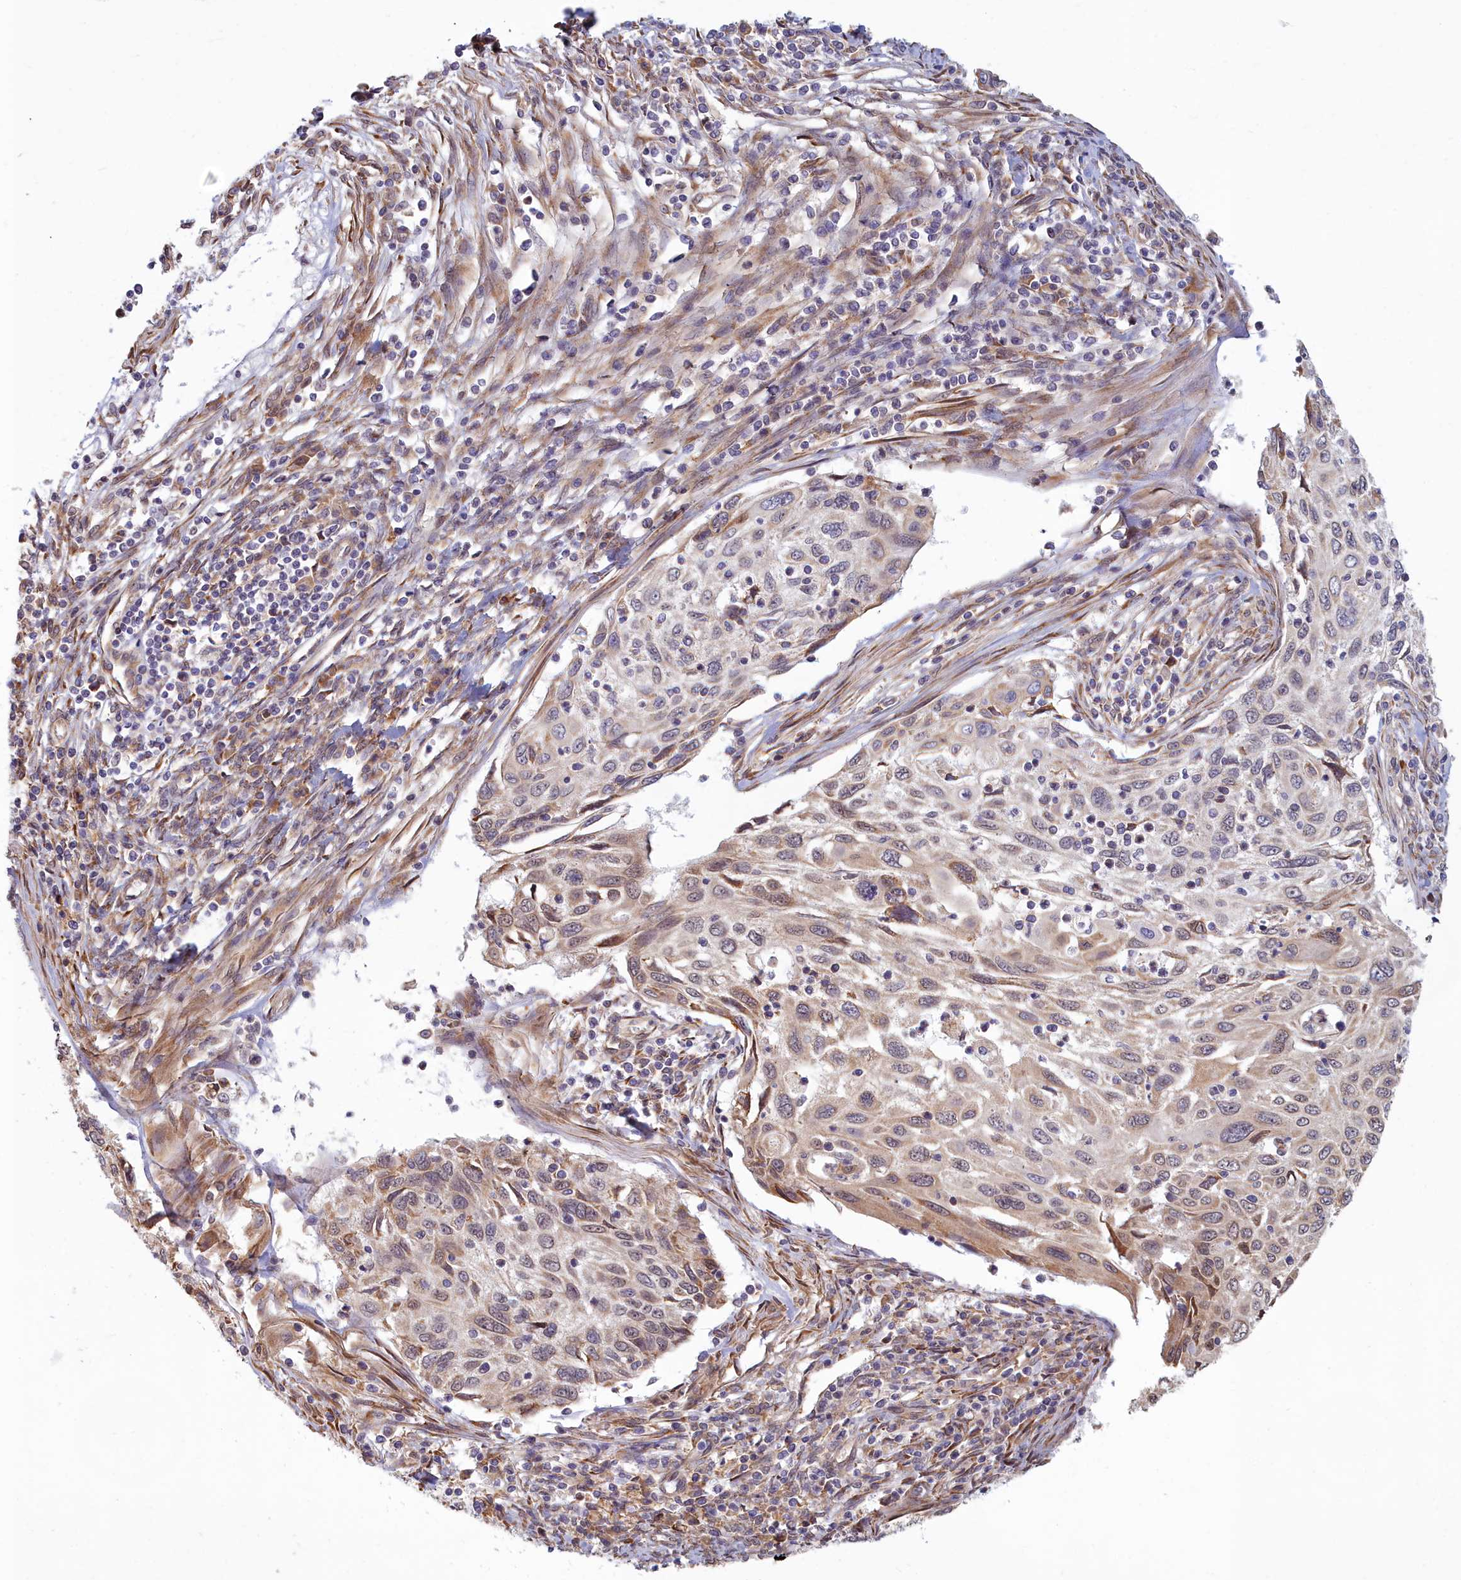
{"staining": {"intensity": "moderate", "quantity": "<25%", "location": "cytoplasmic/membranous"}, "tissue": "cervical cancer", "cell_type": "Tumor cells", "image_type": "cancer", "snomed": [{"axis": "morphology", "description": "Squamous cell carcinoma, NOS"}, {"axis": "topography", "description": "Cervix"}], "caption": "DAB (3,3'-diaminobenzidine) immunohistochemical staining of squamous cell carcinoma (cervical) reveals moderate cytoplasmic/membranous protein staining in approximately <25% of tumor cells. Nuclei are stained in blue.", "gene": "MAK16", "patient": {"sex": "female", "age": 70}}